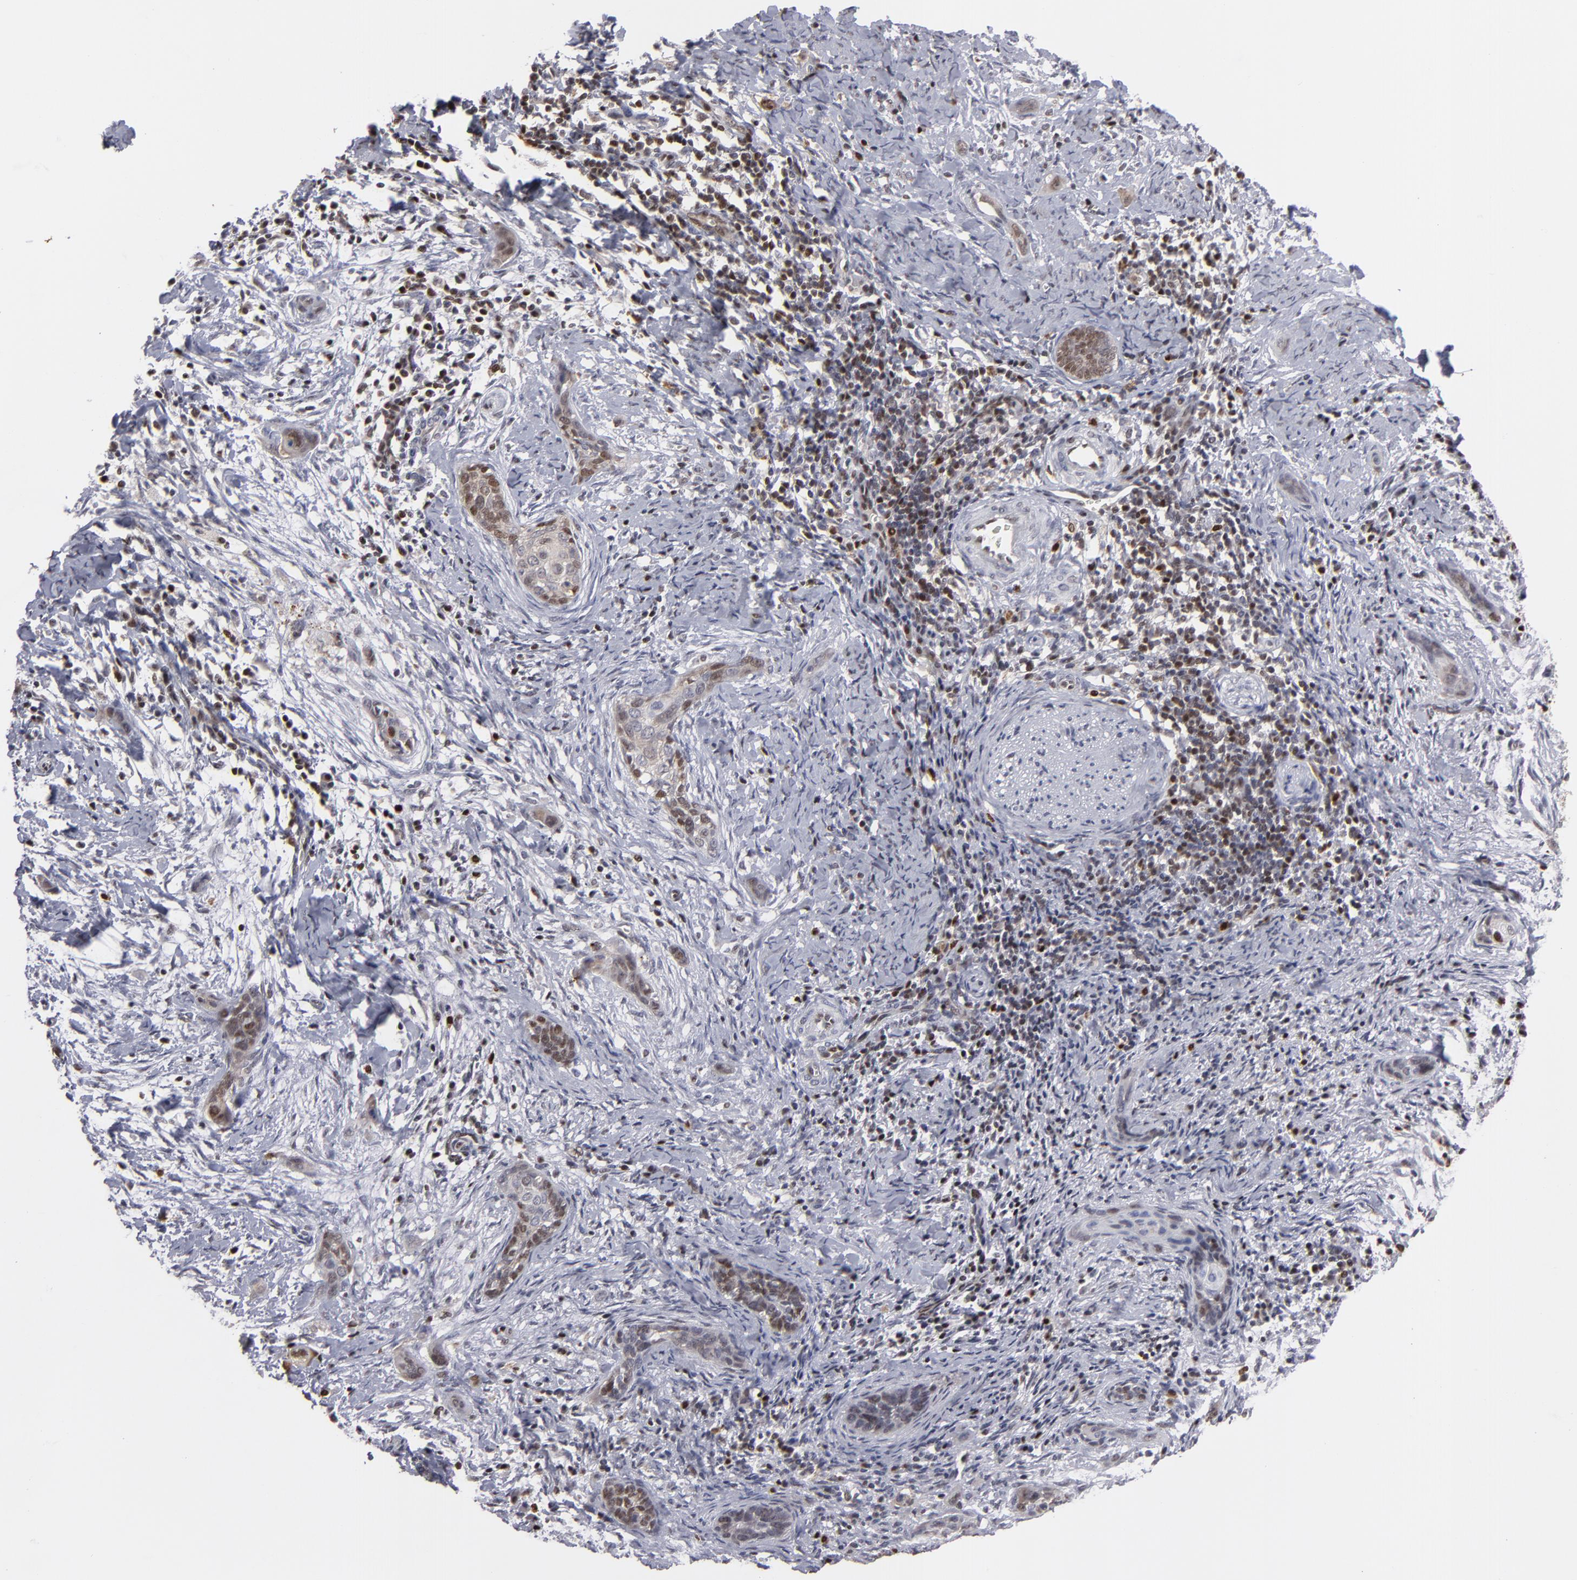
{"staining": {"intensity": "moderate", "quantity": "25%-75%", "location": "cytoplasmic/membranous,nuclear"}, "tissue": "cervical cancer", "cell_type": "Tumor cells", "image_type": "cancer", "snomed": [{"axis": "morphology", "description": "Squamous cell carcinoma, NOS"}, {"axis": "topography", "description": "Cervix"}], "caption": "Cervical cancer stained with DAB IHC displays medium levels of moderate cytoplasmic/membranous and nuclear positivity in approximately 25%-75% of tumor cells. (Stains: DAB in brown, nuclei in blue, Microscopy: brightfield microscopy at high magnification).", "gene": "GSR", "patient": {"sex": "female", "age": 33}}